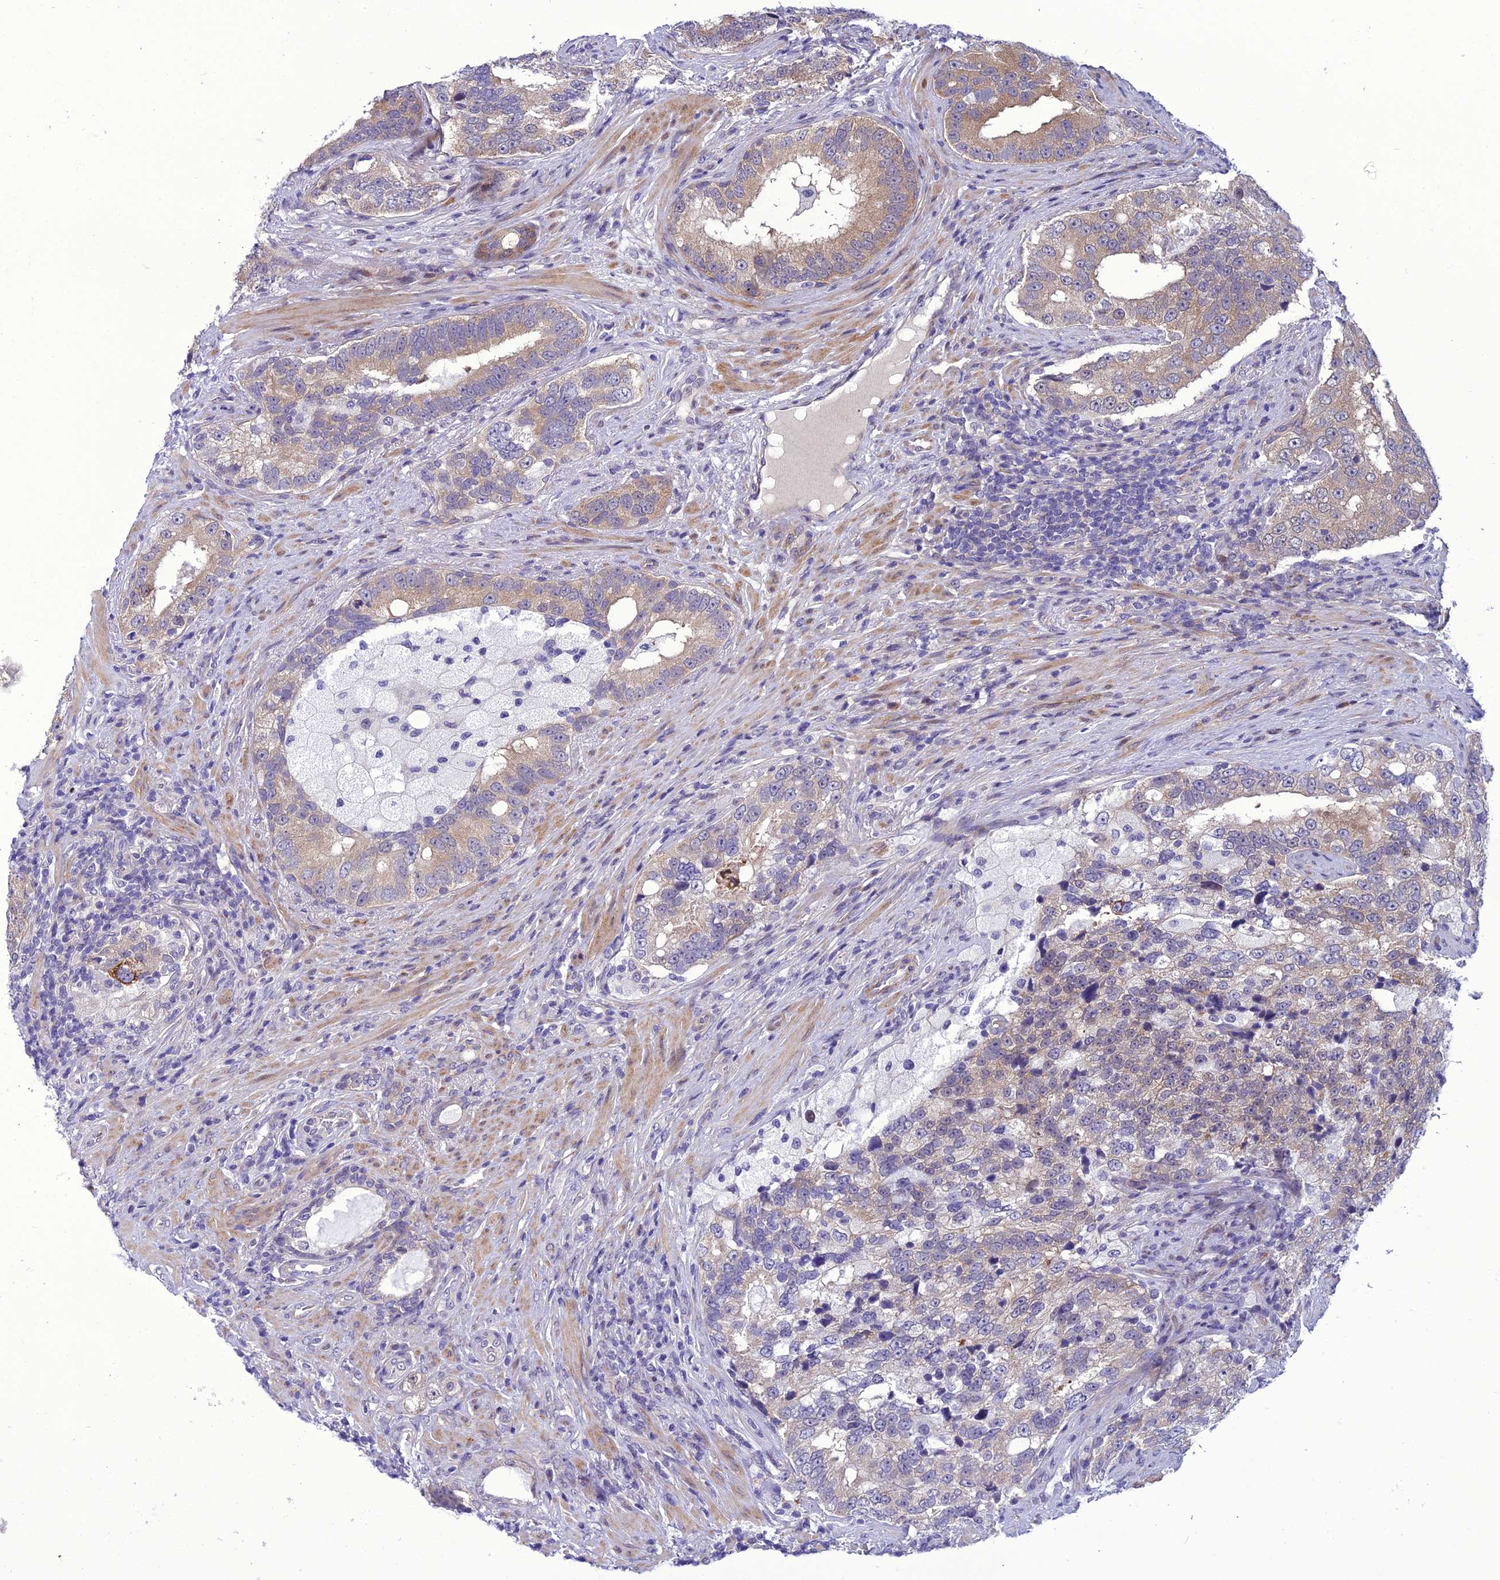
{"staining": {"intensity": "moderate", "quantity": ">75%", "location": "cytoplasmic/membranous"}, "tissue": "prostate cancer", "cell_type": "Tumor cells", "image_type": "cancer", "snomed": [{"axis": "morphology", "description": "Adenocarcinoma, High grade"}, {"axis": "topography", "description": "Prostate"}], "caption": "Tumor cells exhibit moderate cytoplasmic/membranous positivity in about >75% of cells in prostate cancer (high-grade adenocarcinoma).", "gene": "GAB4", "patient": {"sex": "male", "age": 70}}